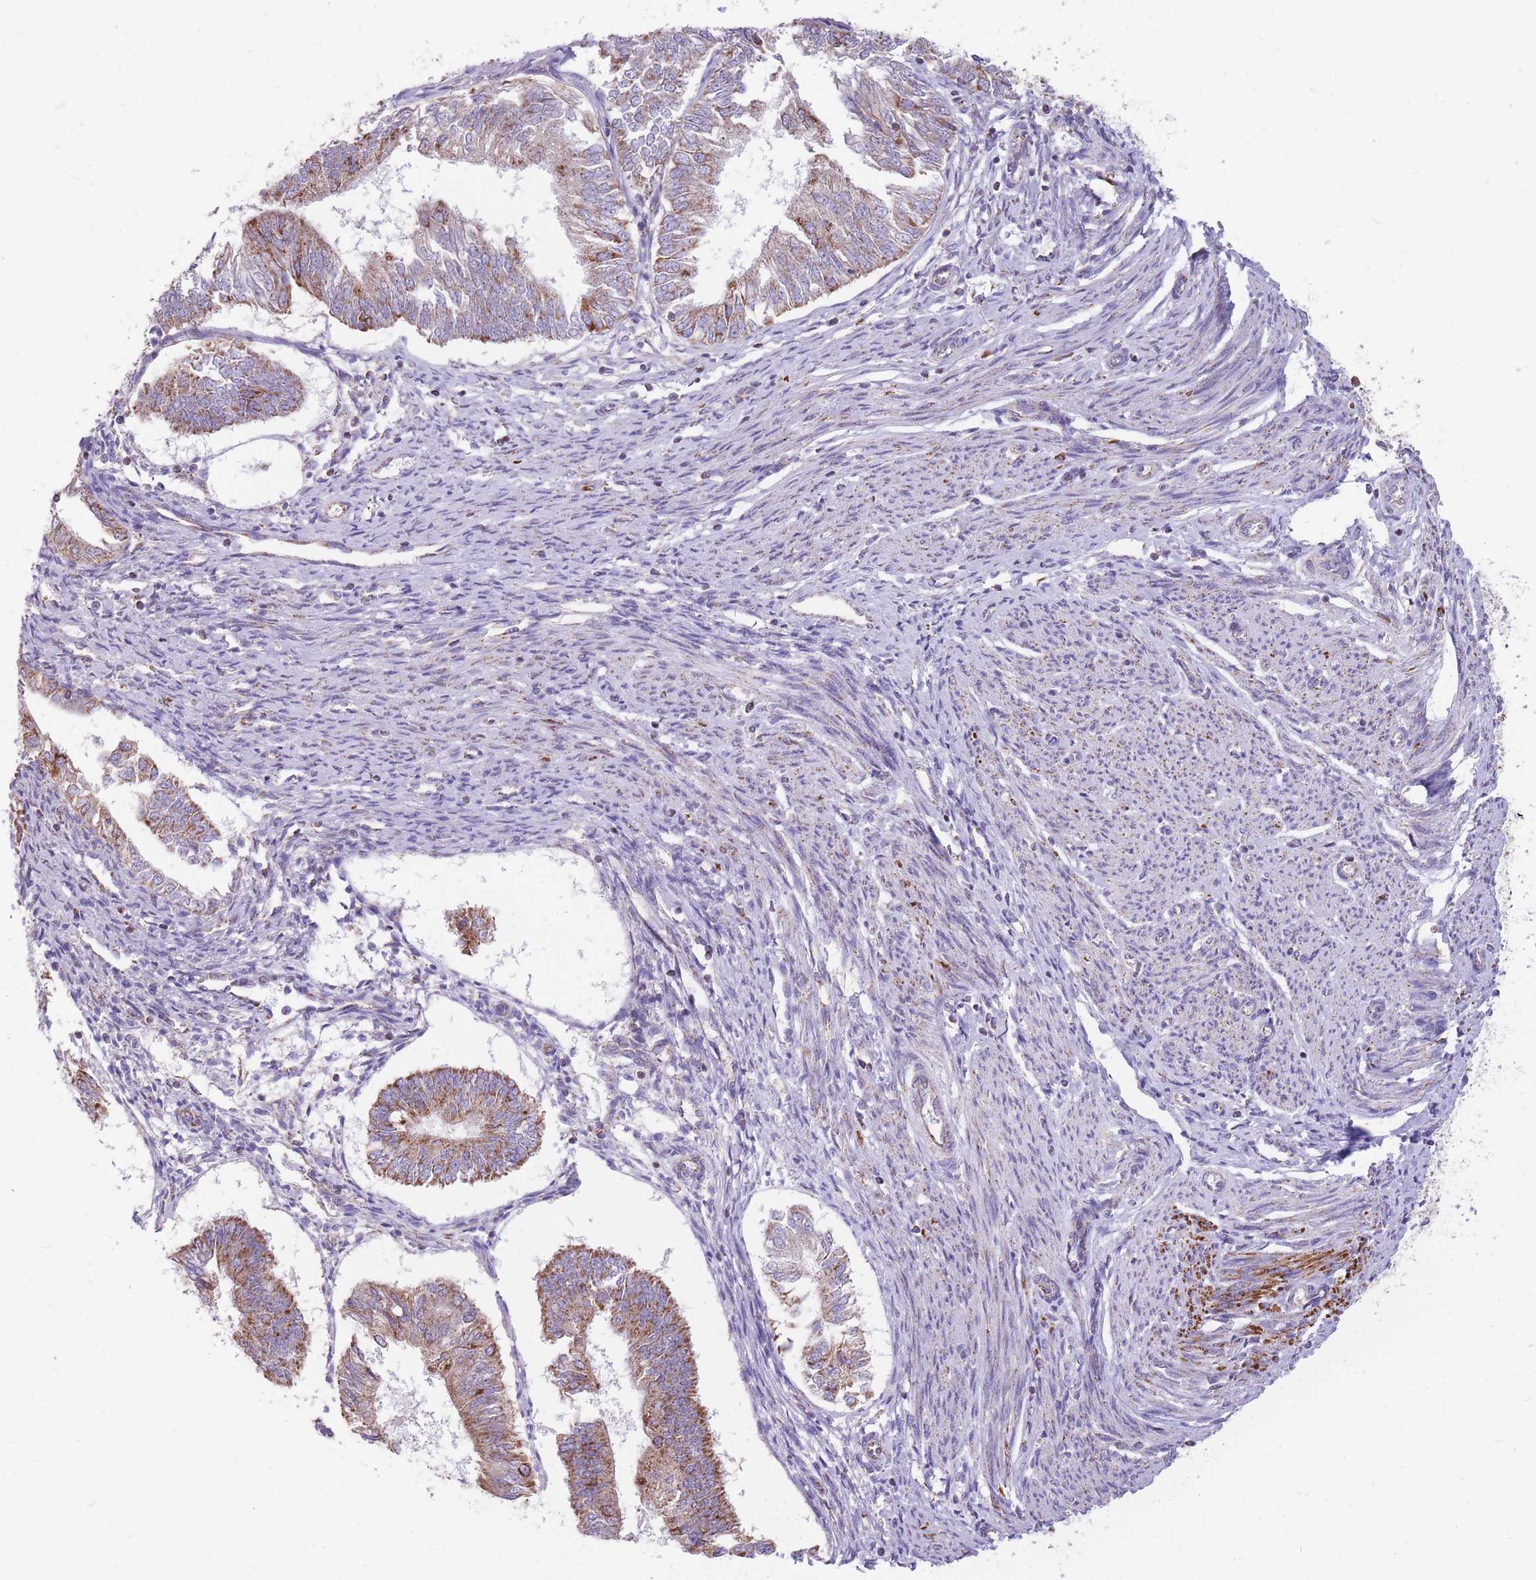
{"staining": {"intensity": "moderate", "quantity": "25%-75%", "location": "cytoplasmic/membranous"}, "tissue": "endometrial cancer", "cell_type": "Tumor cells", "image_type": "cancer", "snomed": [{"axis": "morphology", "description": "Adenocarcinoma, NOS"}, {"axis": "topography", "description": "Endometrium"}], "caption": "The image demonstrates immunohistochemical staining of adenocarcinoma (endometrial). There is moderate cytoplasmic/membranous positivity is appreciated in approximately 25%-75% of tumor cells.", "gene": "PCSK1", "patient": {"sex": "female", "age": 58}}